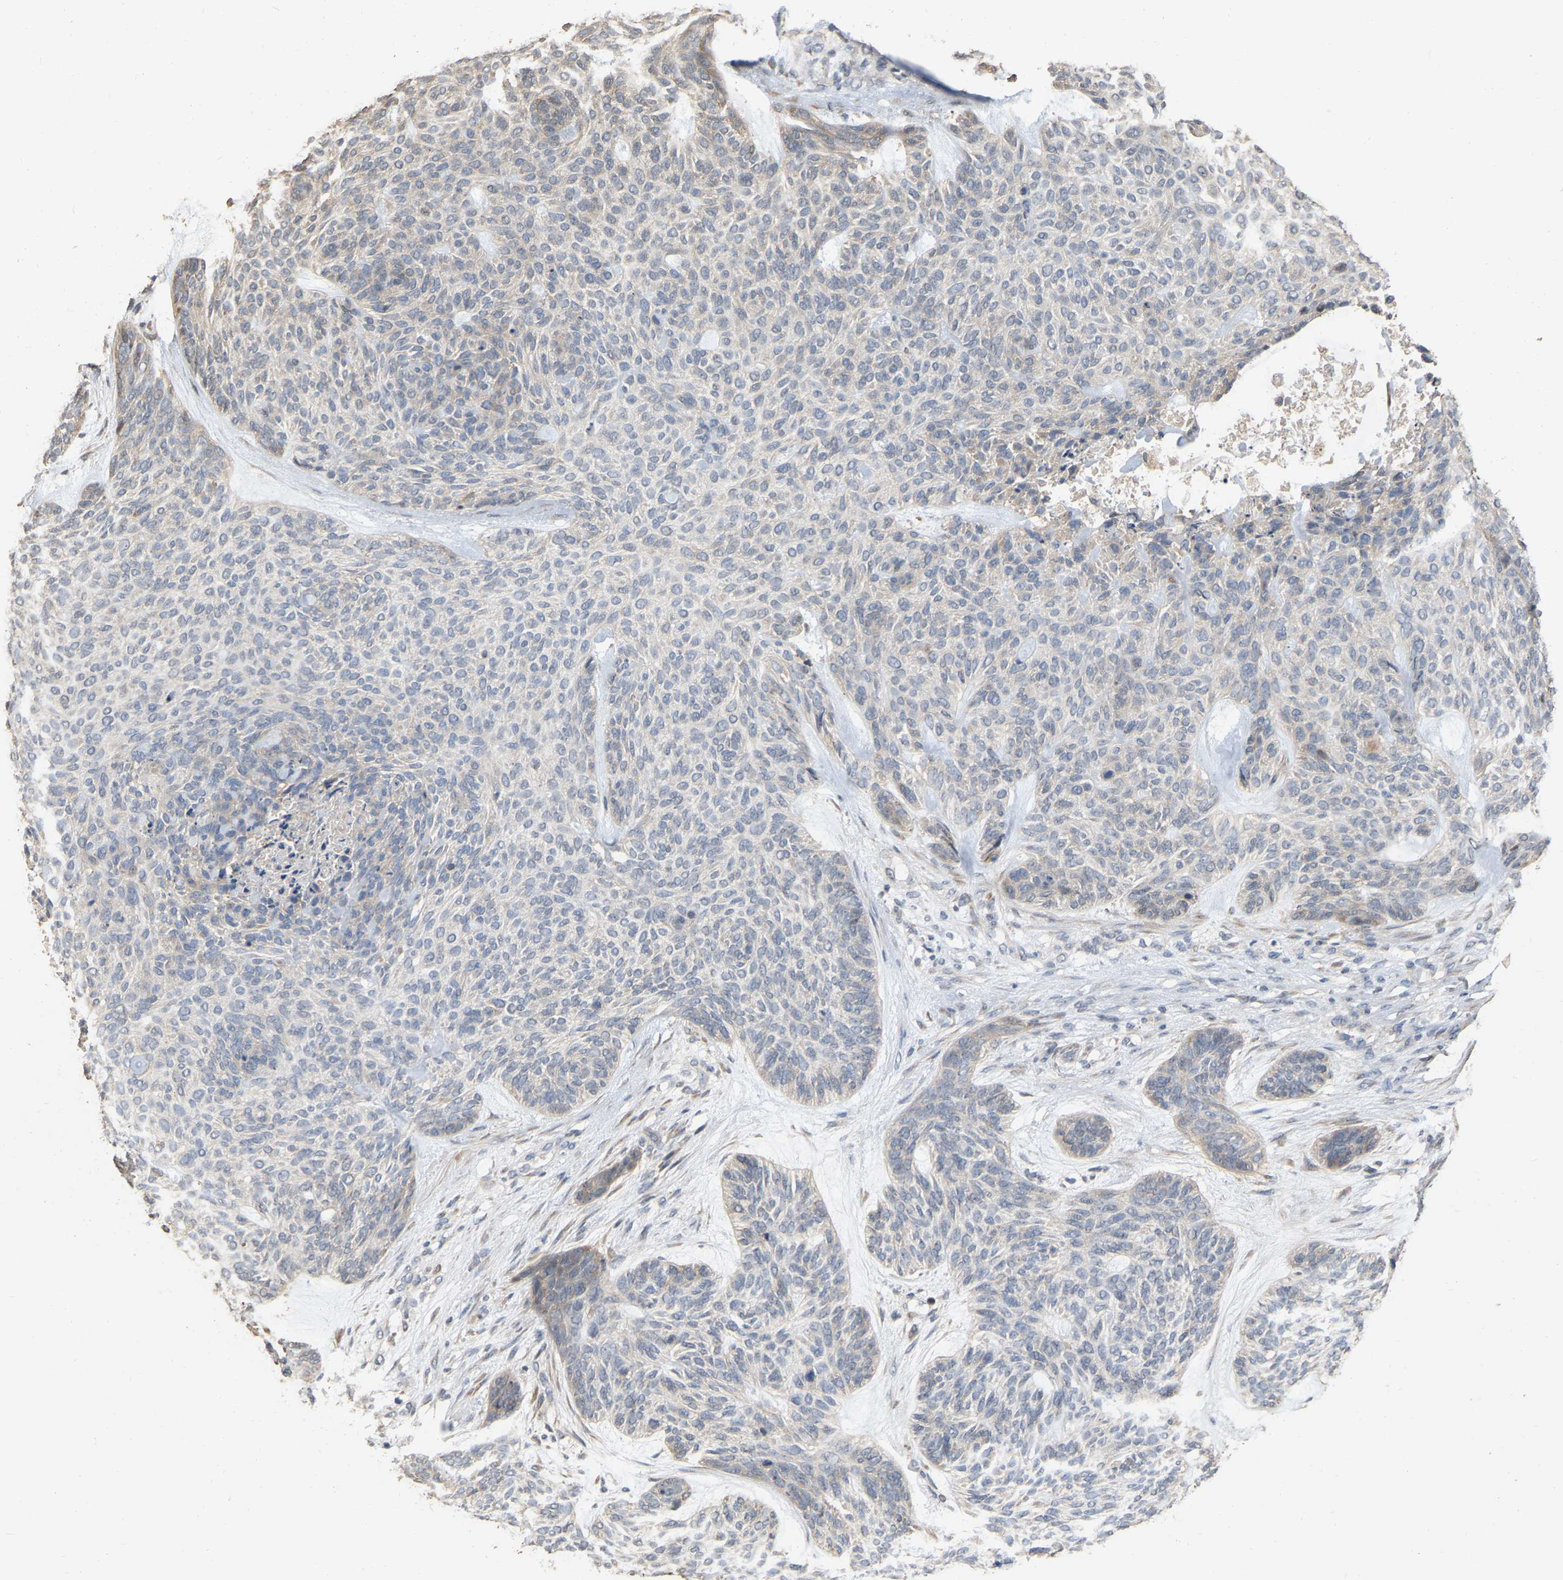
{"staining": {"intensity": "negative", "quantity": "none", "location": "none"}, "tissue": "skin cancer", "cell_type": "Tumor cells", "image_type": "cancer", "snomed": [{"axis": "morphology", "description": "Basal cell carcinoma"}, {"axis": "topography", "description": "Skin"}], "caption": "IHC photomicrograph of skin cancer (basal cell carcinoma) stained for a protein (brown), which shows no positivity in tumor cells.", "gene": "NCS1", "patient": {"sex": "male", "age": 55}}